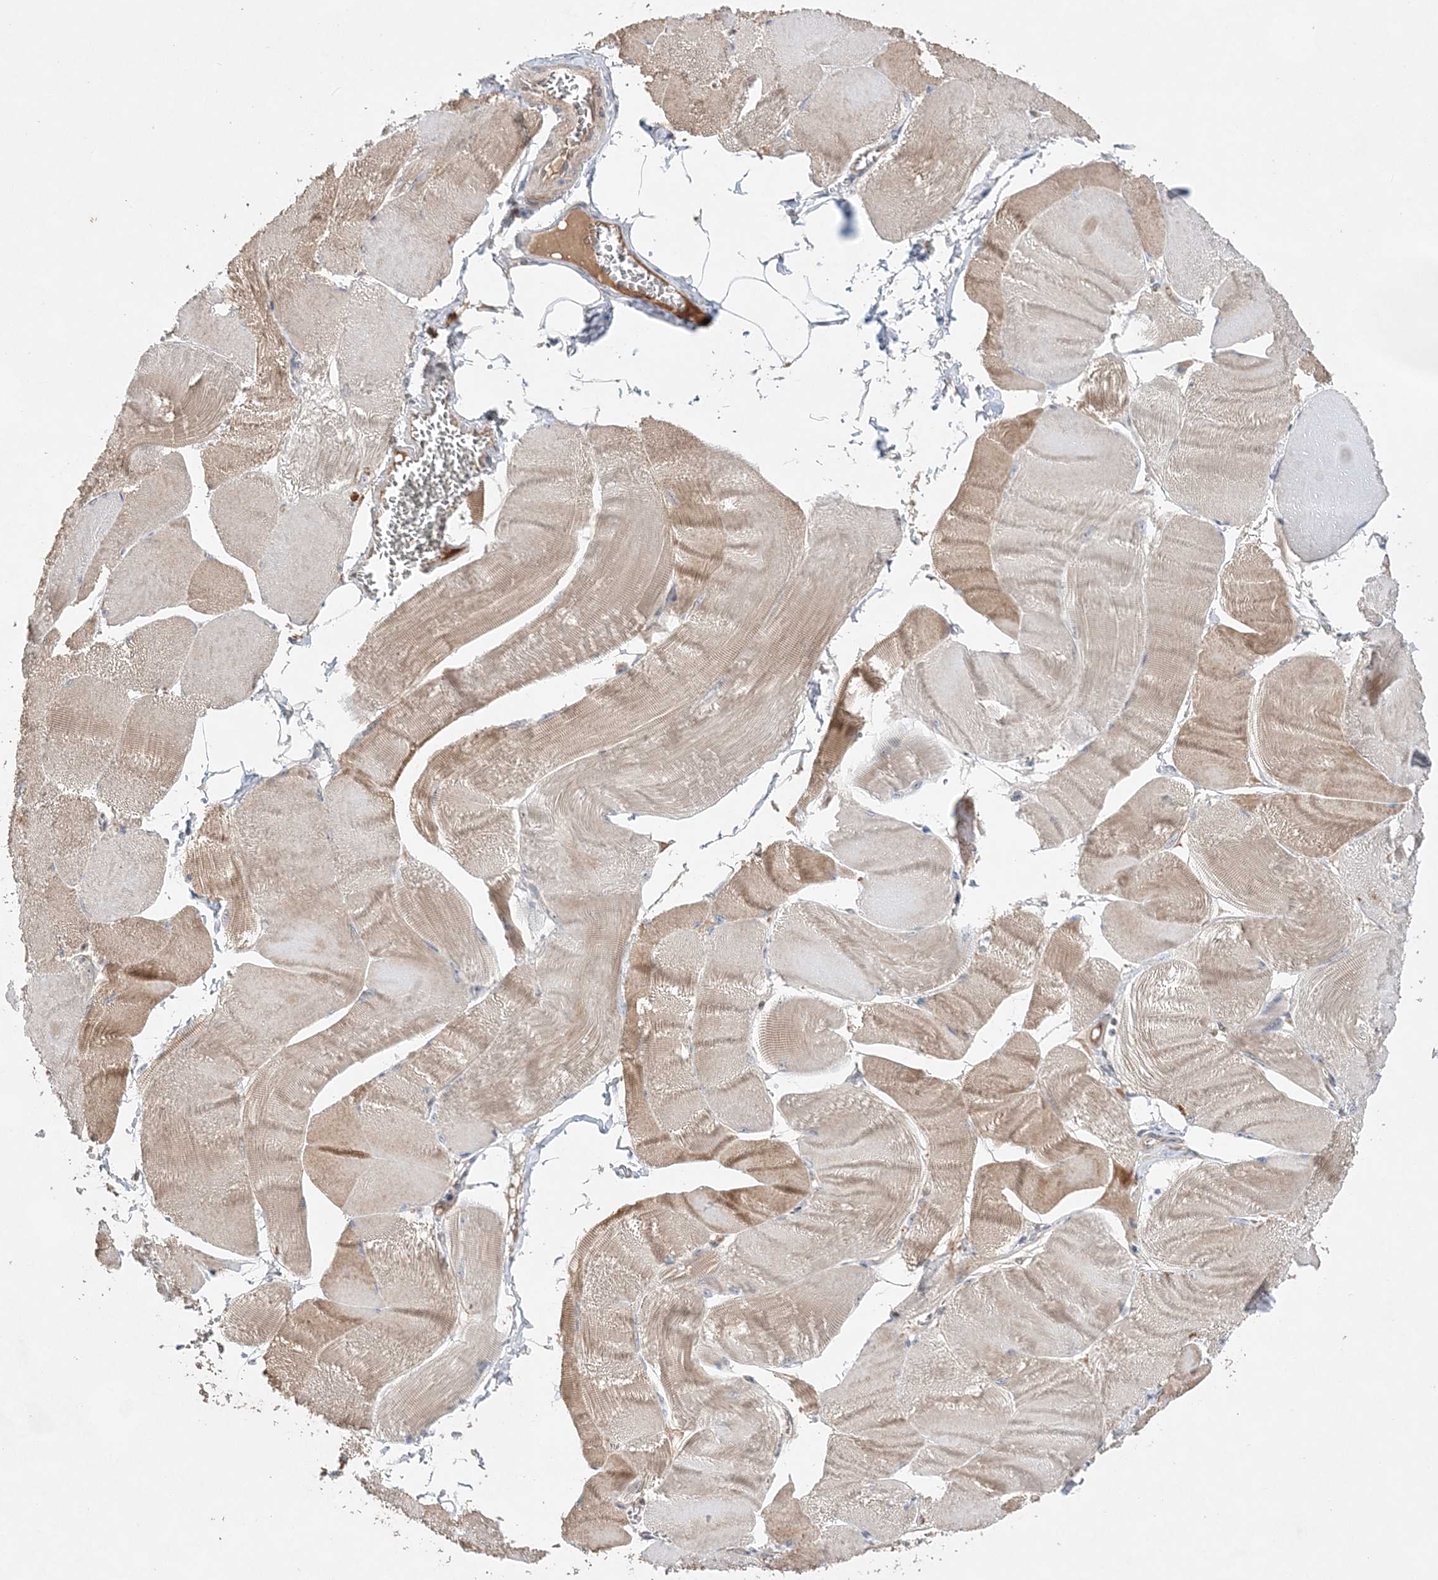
{"staining": {"intensity": "moderate", "quantity": ">75%", "location": "cytoplasmic/membranous"}, "tissue": "skeletal muscle", "cell_type": "Myocytes", "image_type": "normal", "snomed": [{"axis": "morphology", "description": "Normal tissue, NOS"}, {"axis": "morphology", "description": "Basal cell carcinoma"}, {"axis": "topography", "description": "Skeletal muscle"}], "caption": "DAB (3,3'-diaminobenzidine) immunohistochemical staining of unremarkable skeletal muscle exhibits moderate cytoplasmic/membranous protein expression in approximately >75% of myocytes.", "gene": "TMEM132B", "patient": {"sex": "female", "age": 64}}